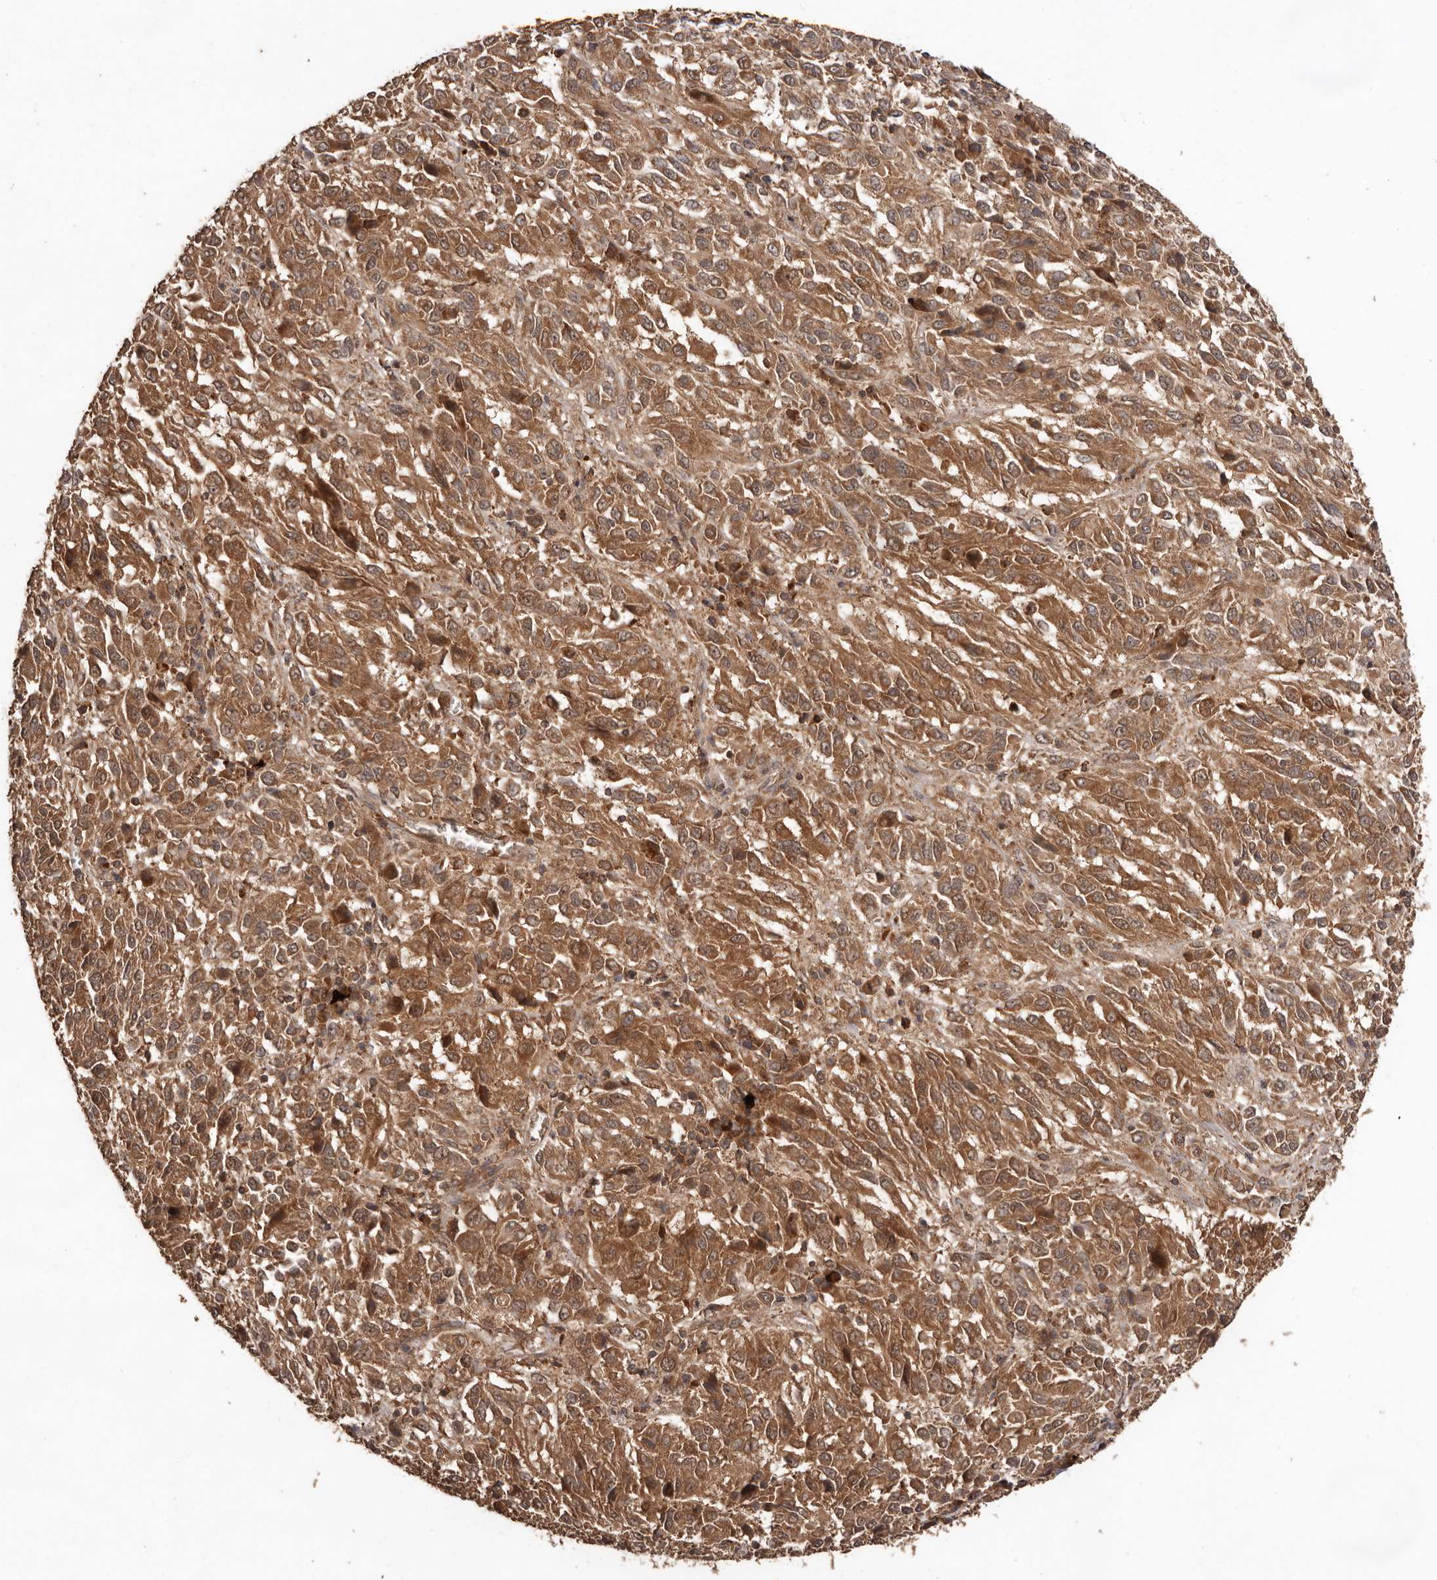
{"staining": {"intensity": "moderate", "quantity": ">75%", "location": "cytoplasmic/membranous"}, "tissue": "melanoma", "cell_type": "Tumor cells", "image_type": "cancer", "snomed": [{"axis": "morphology", "description": "Malignant melanoma, Metastatic site"}, {"axis": "topography", "description": "Lung"}], "caption": "The micrograph reveals a brown stain indicating the presence of a protein in the cytoplasmic/membranous of tumor cells in melanoma.", "gene": "RWDD1", "patient": {"sex": "male", "age": 64}}